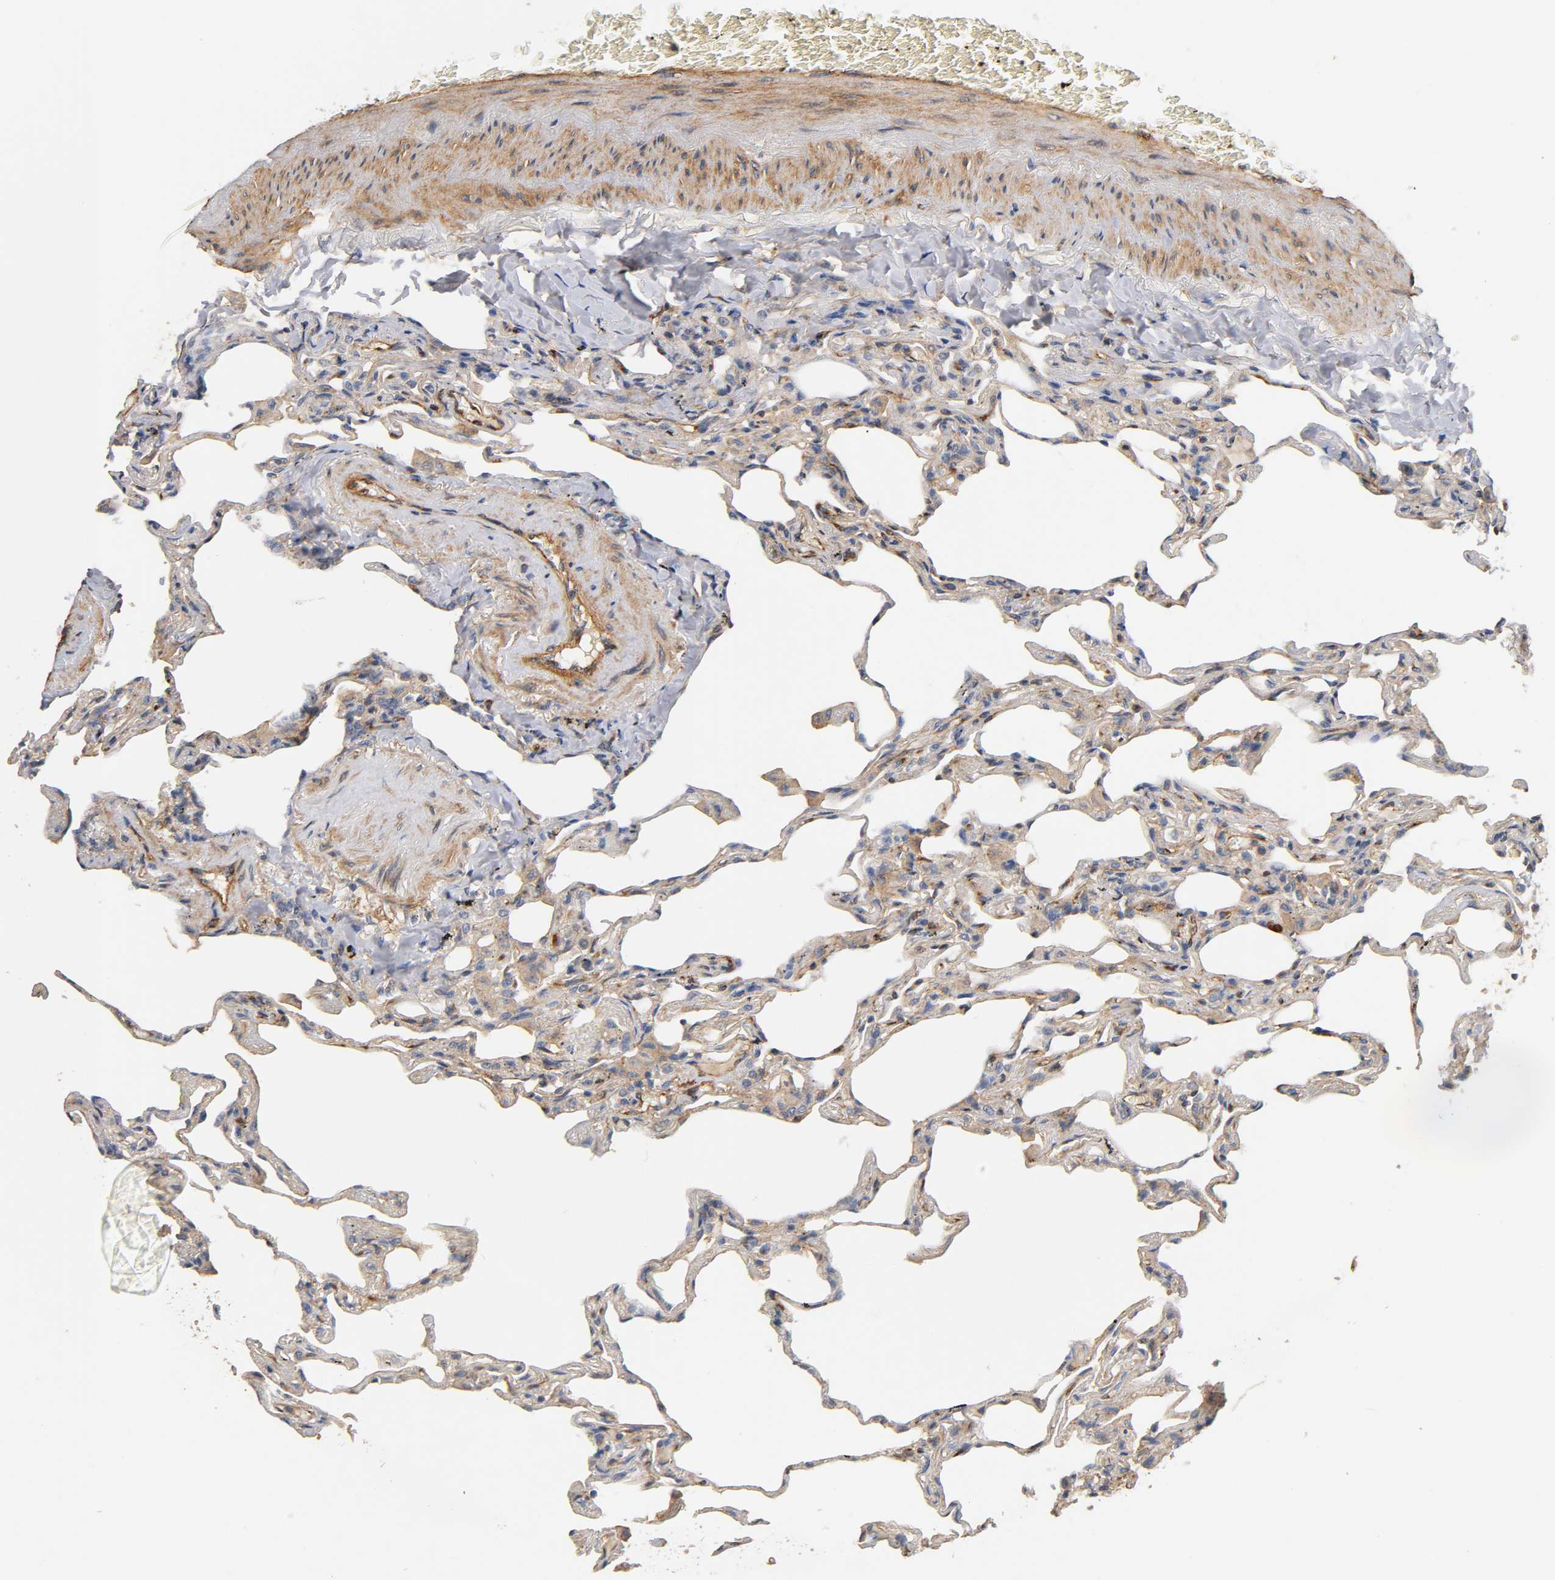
{"staining": {"intensity": "weak", "quantity": "25%-75%", "location": "cytoplasmic/membranous"}, "tissue": "lung", "cell_type": "Alveolar cells", "image_type": "normal", "snomed": [{"axis": "morphology", "description": "Normal tissue, NOS"}, {"axis": "morphology", "description": "Inflammation, NOS"}, {"axis": "topography", "description": "Lung"}], "caption": "The image shows immunohistochemical staining of normal lung. There is weak cytoplasmic/membranous positivity is present in approximately 25%-75% of alveolar cells. The staining is performed using DAB brown chromogen to label protein expression. The nuclei are counter-stained blue using hematoxylin.", "gene": "IFITM2", "patient": {"sex": "male", "age": 69}}